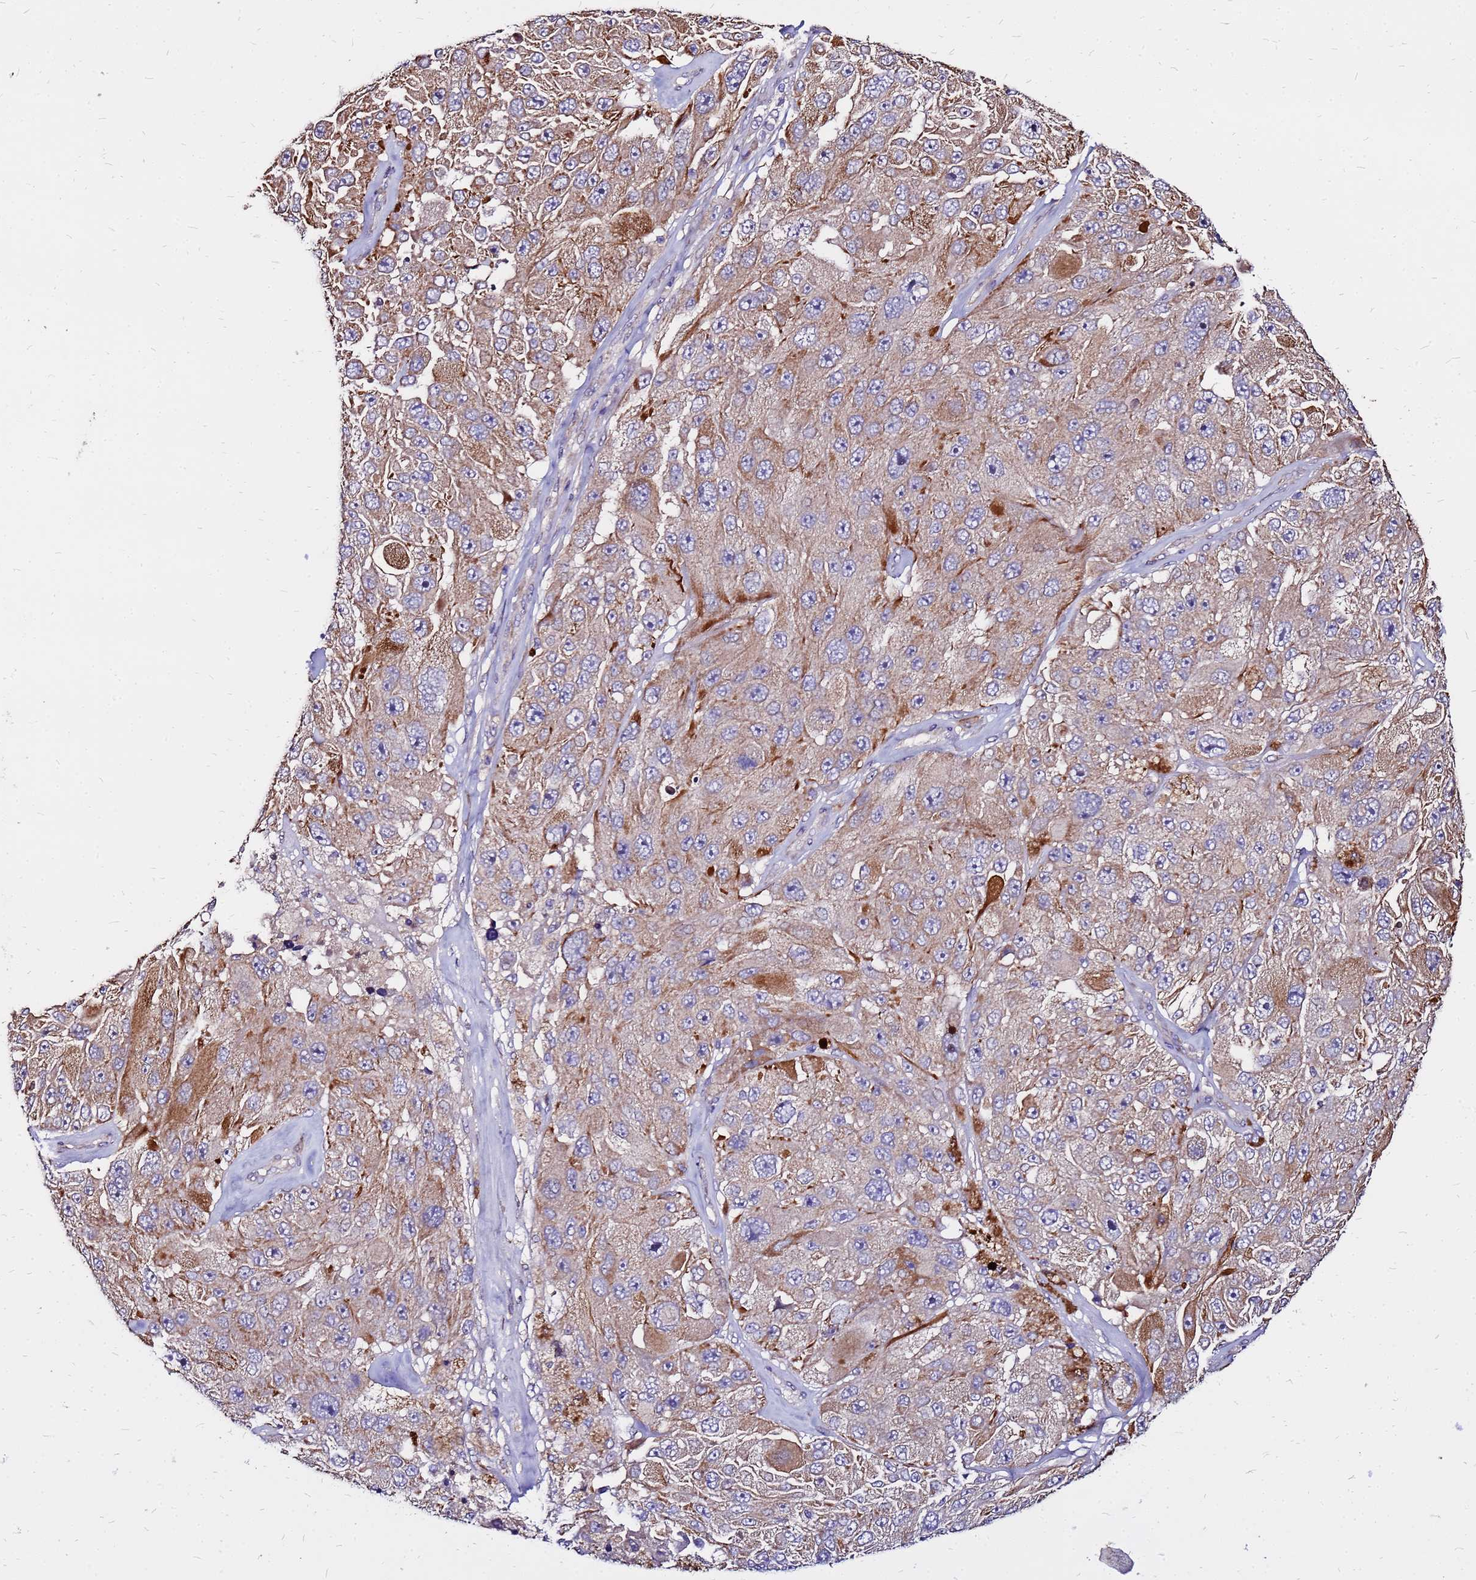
{"staining": {"intensity": "moderate", "quantity": "<25%", "location": "cytoplasmic/membranous"}, "tissue": "melanoma", "cell_type": "Tumor cells", "image_type": "cancer", "snomed": [{"axis": "morphology", "description": "Malignant melanoma, Metastatic site"}, {"axis": "topography", "description": "Lymph node"}], "caption": "Melanoma was stained to show a protein in brown. There is low levels of moderate cytoplasmic/membranous expression in about <25% of tumor cells. Ihc stains the protein in brown and the nuclei are stained blue.", "gene": "ARHGEF5", "patient": {"sex": "male", "age": 62}}